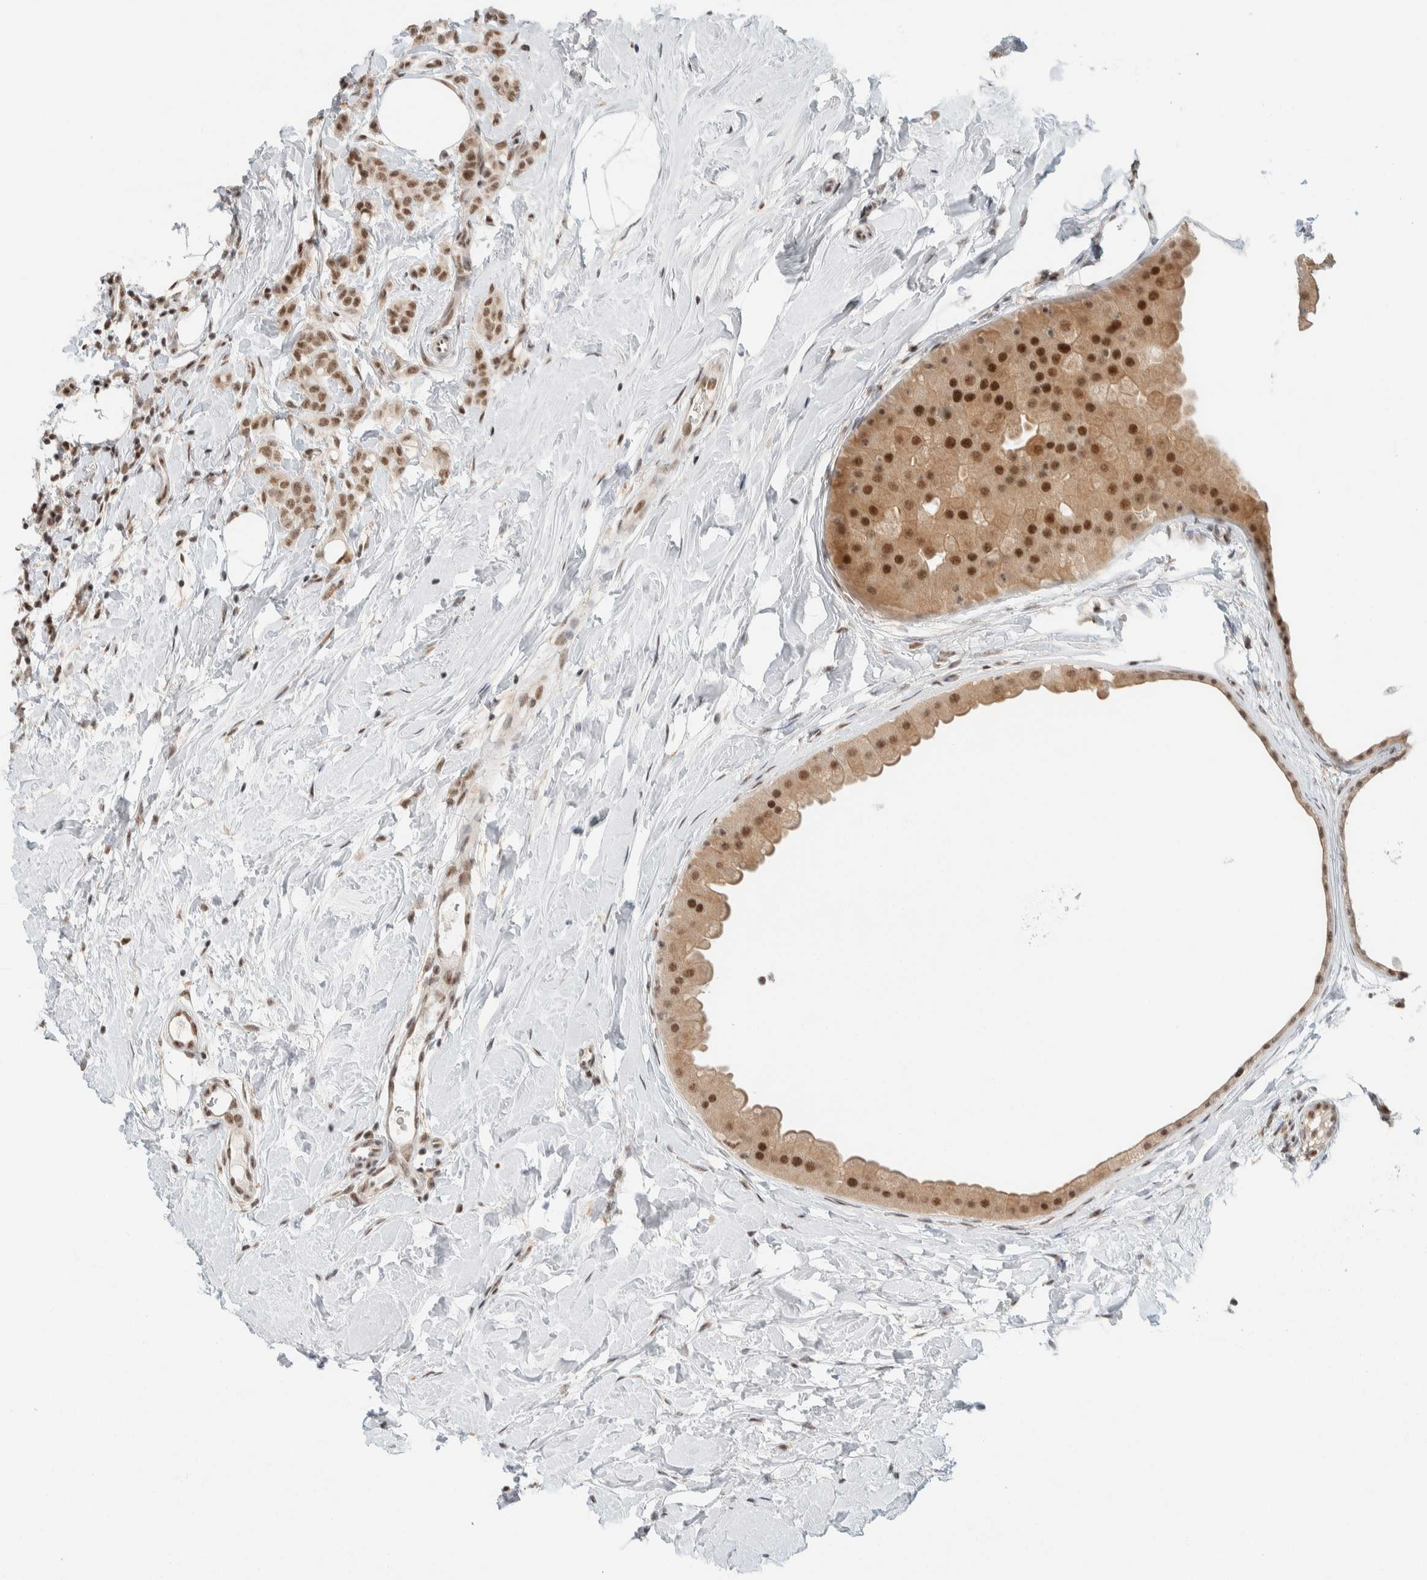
{"staining": {"intensity": "moderate", "quantity": ">75%", "location": "nuclear"}, "tissue": "breast cancer", "cell_type": "Tumor cells", "image_type": "cancer", "snomed": [{"axis": "morphology", "description": "Lobular carcinoma, in situ"}, {"axis": "morphology", "description": "Lobular carcinoma"}, {"axis": "topography", "description": "Breast"}], "caption": "Immunohistochemical staining of breast cancer reveals moderate nuclear protein expression in about >75% of tumor cells. Immunohistochemistry (ihc) stains the protein of interest in brown and the nuclei are stained blue.", "gene": "ZBTB2", "patient": {"sex": "female", "age": 41}}